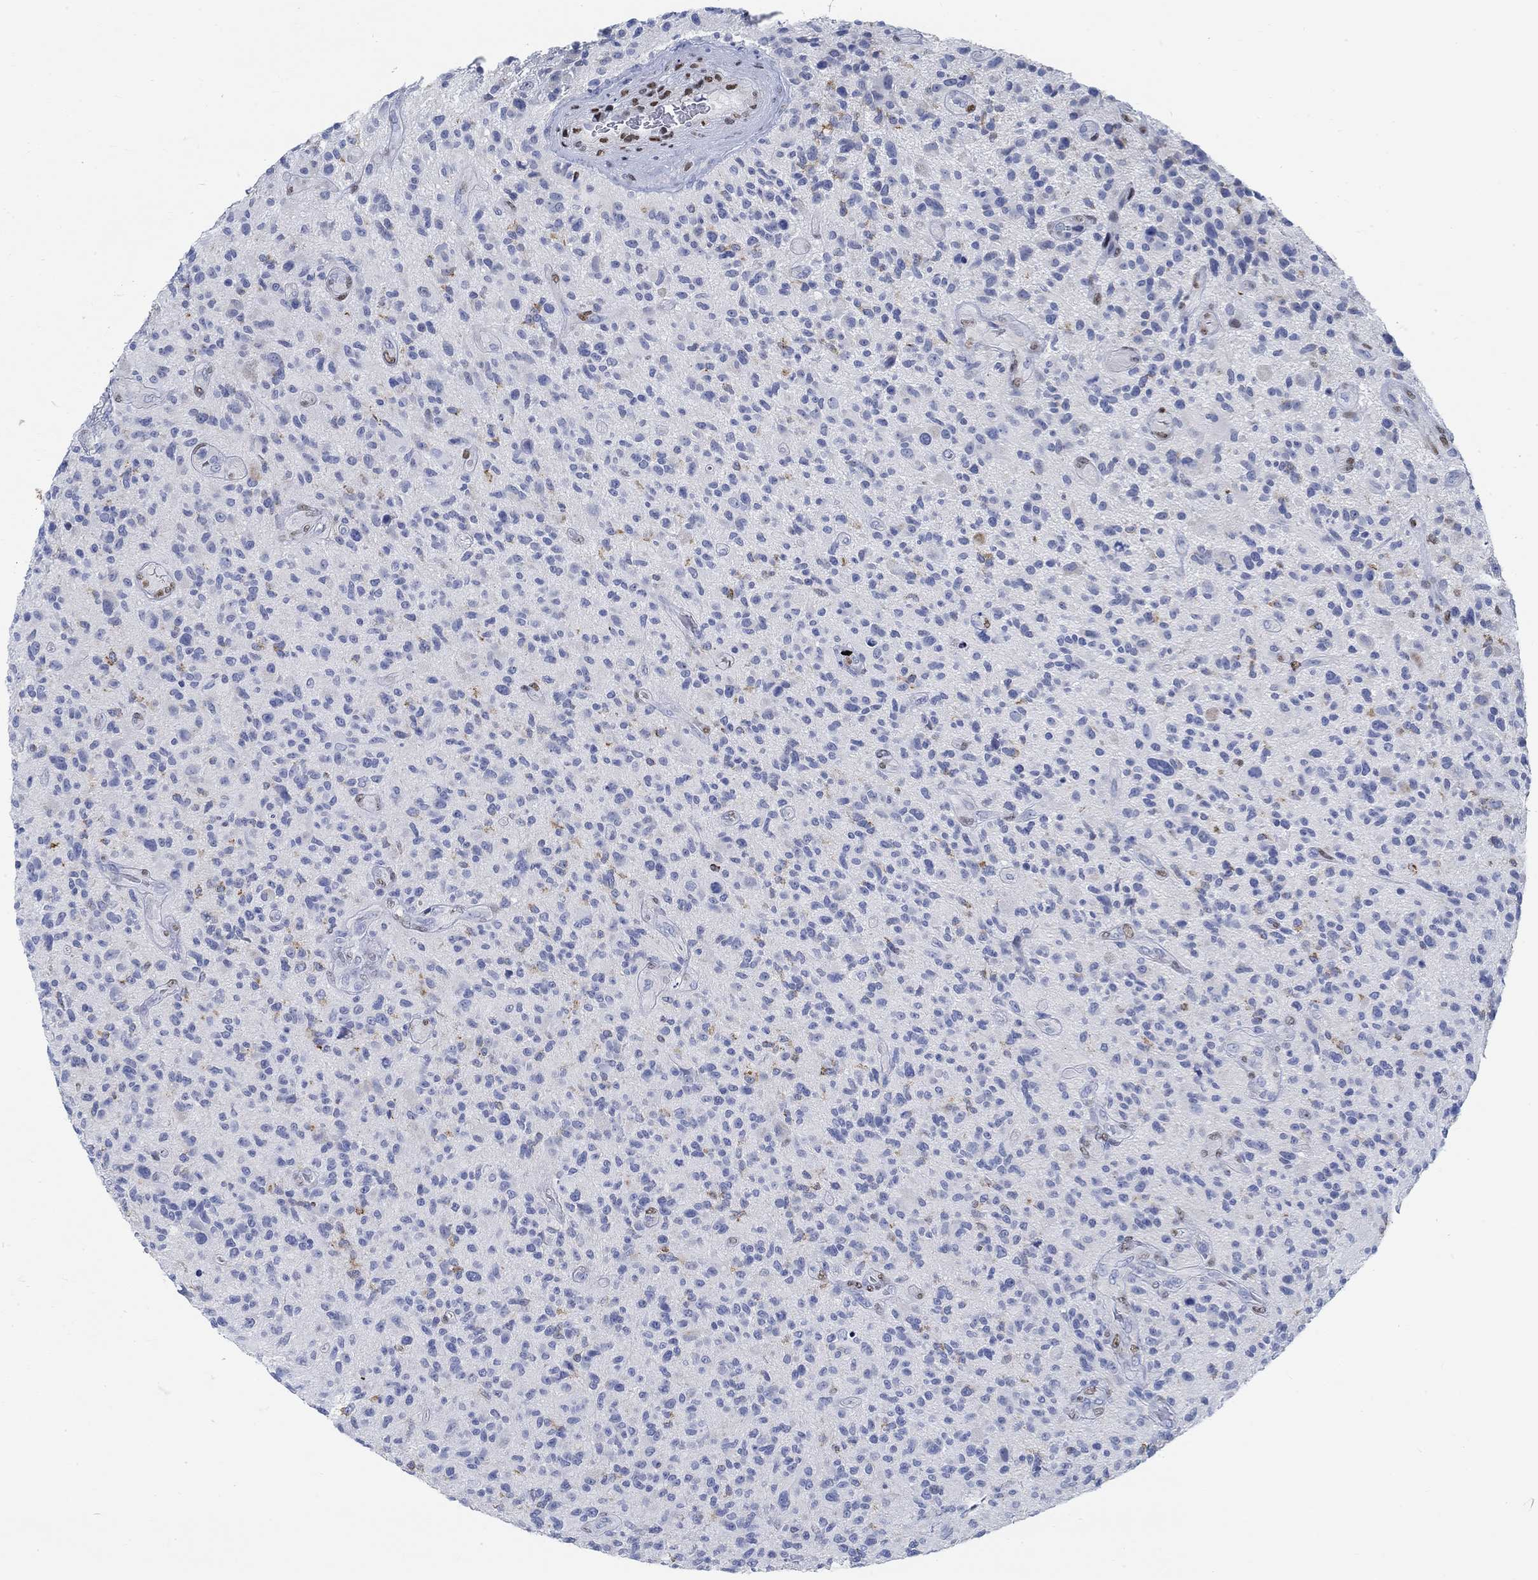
{"staining": {"intensity": "negative", "quantity": "none", "location": "none"}, "tissue": "glioma", "cell_type": "Tumor cells", "image_type": "cancer", "snomed": [{"axis": "morphology", "description": "Glioma, malignant, High grade"}, {"axis": "topography", "description": "Brain"}], "caption": "Human malignant glioma (high-grade) stained for a protein using IHC demonstrates no positivity in tumor cells.", "gene": "RBM20", "patient": {"sex": "male", "age": 47}}